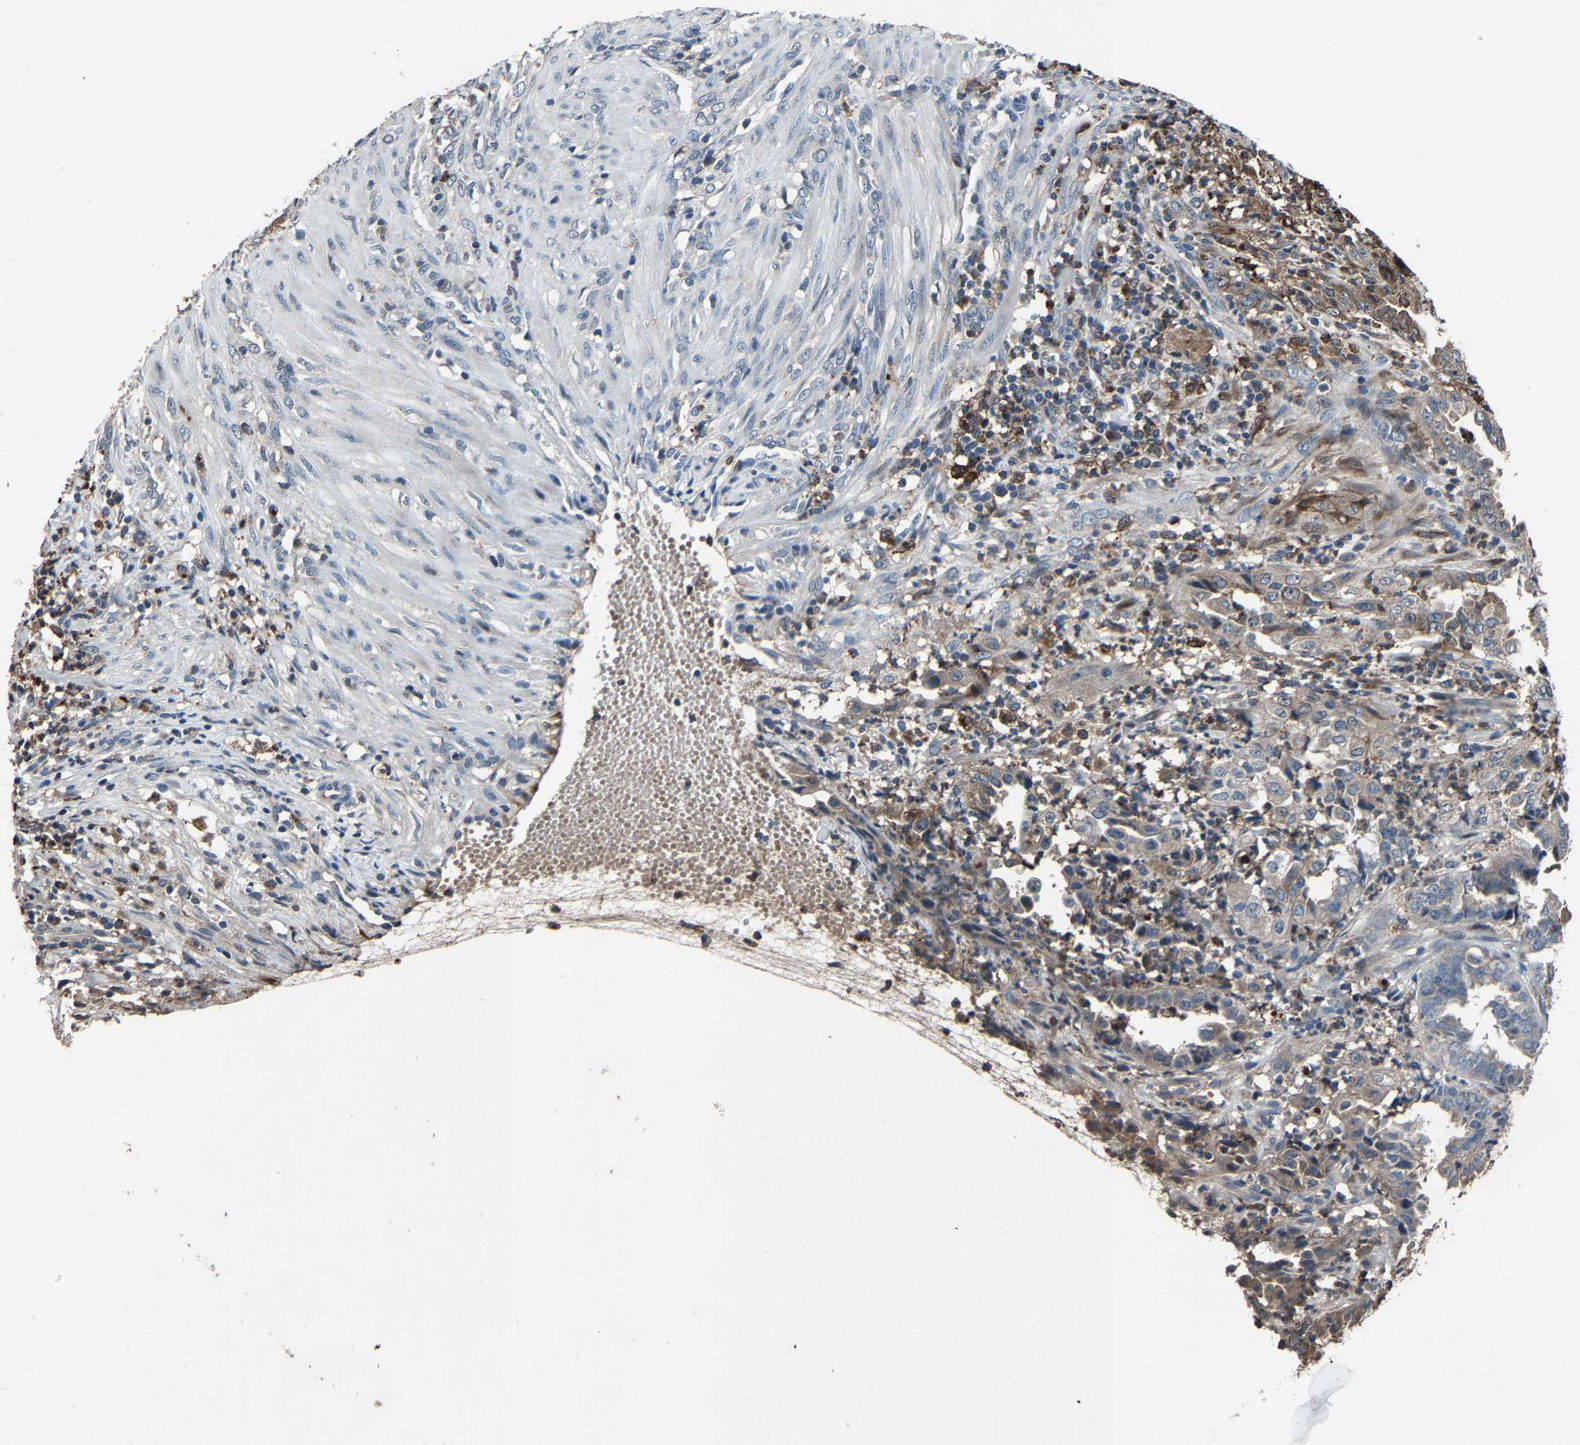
{"staining": {"intensity": "moderate", "quantity": "<25%", "location": "cytoplasmic/membranous"}, "tissue": "endometrial cancer", "cell_type": "Tumor cells", "image_type": "cancer", "snomed": [{"axis": "morphology", "description": "Adenocarcinoma, NOS"}, {"axis": "topography", "description": "Endometrium"}], "caption": "A high-resolution photomicrograph shows immunohistochemistry staining of endometrial cancer, which demonstrates moderate cytoplasmic/membranous positivity in approximately <25% of tumor cells.", "gene": "PCNX2", "patient": {"sex": "female", "age": 51}}